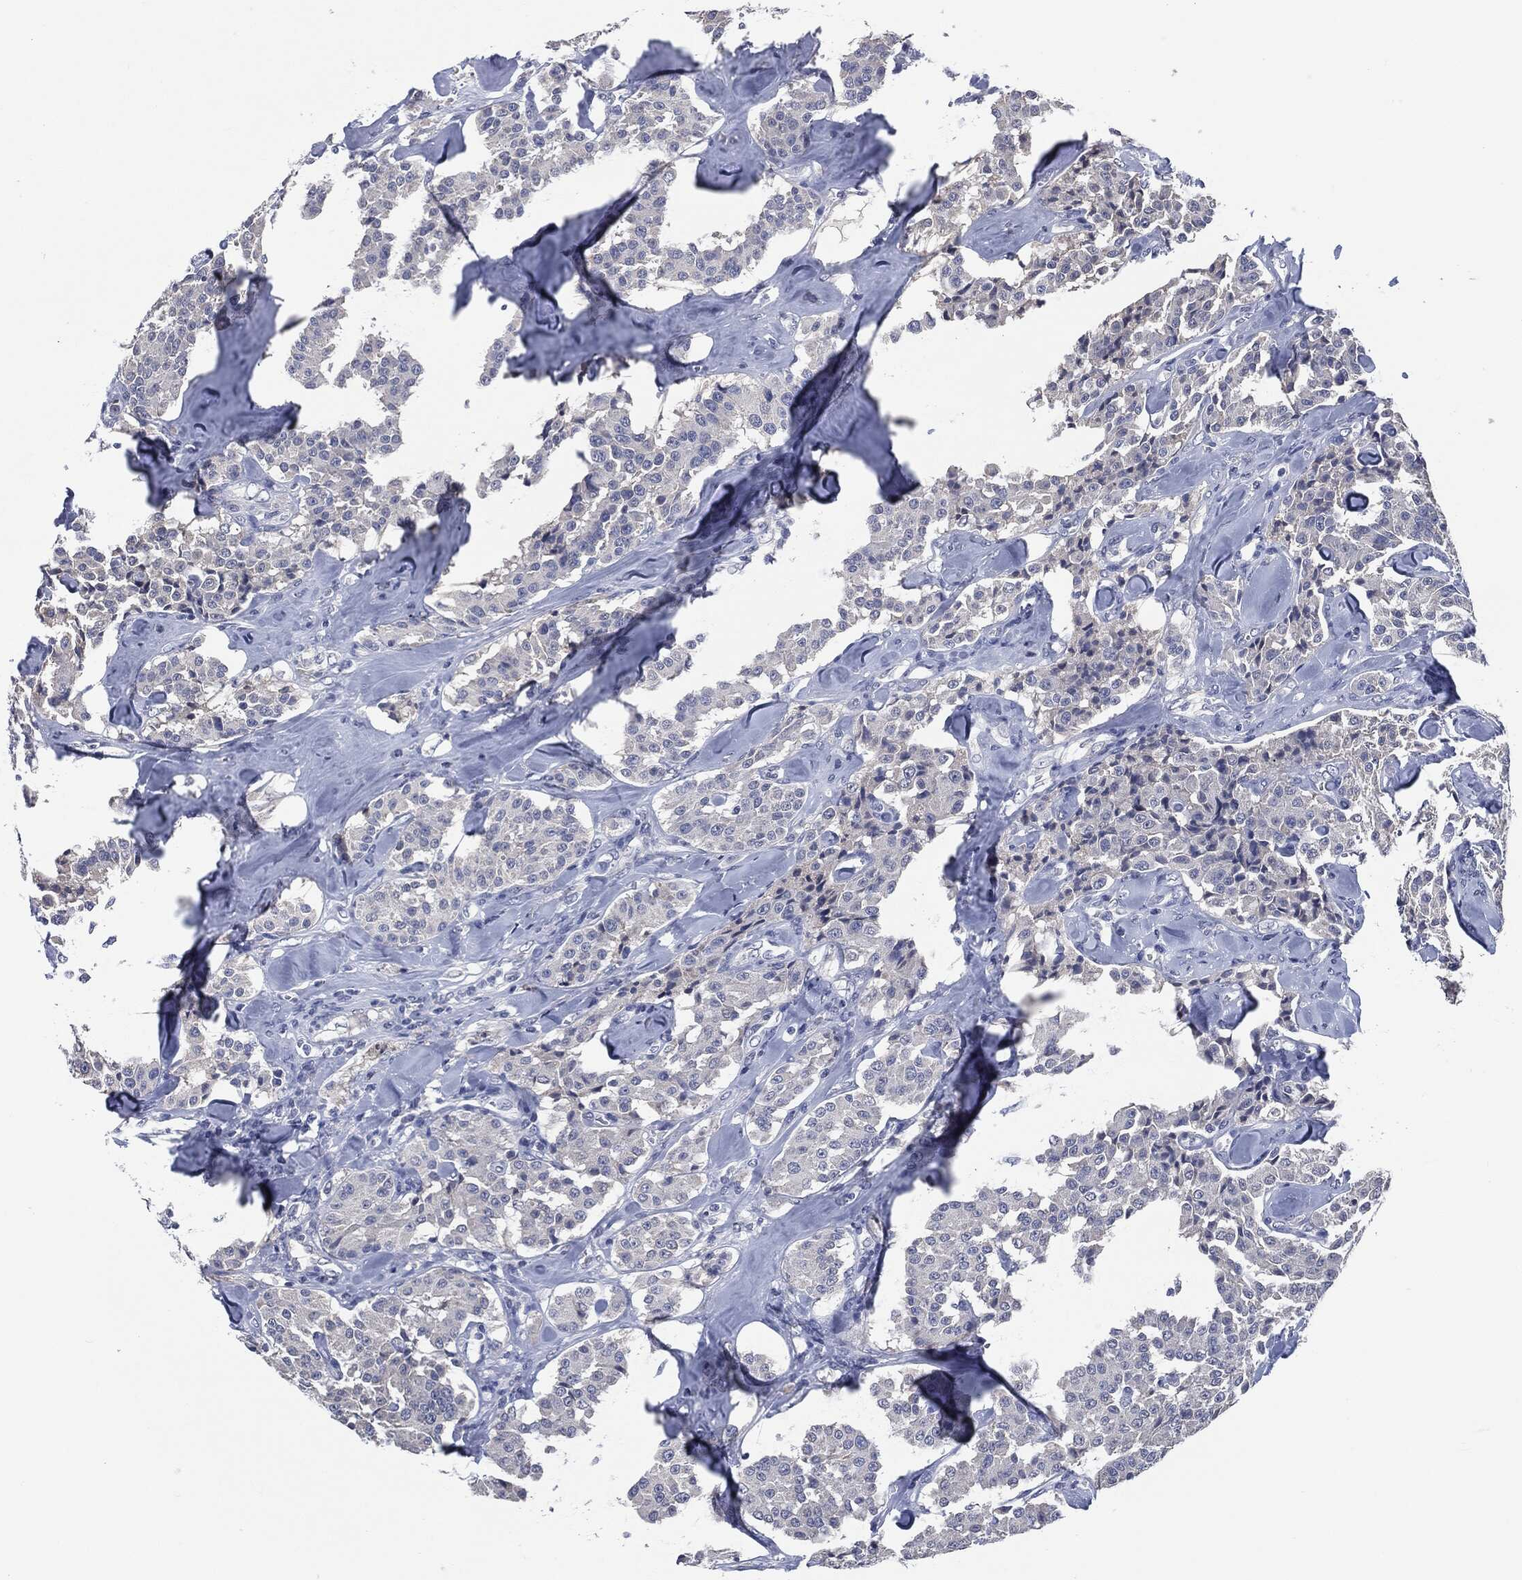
{"staining": {"intensity": "negative", "quantity": "none", "location": "none"}, "tissue": "carcinoid", "cell_type": "Tumor cells", "image_type": "cancer", "snomed": [{"axis": "morphology", "description": "Carcinoid, malignant, NOS"}, {"axis": "topography", "description": "Pancreas"}], "caption": "Immunohistochemistry (IHC) photomicrograph of human carcinoid stained for a protein (brown), which shows no staining in tumor cells.", "gene": "IL2RG", "patient": {"sex": "male", "age": 41}}